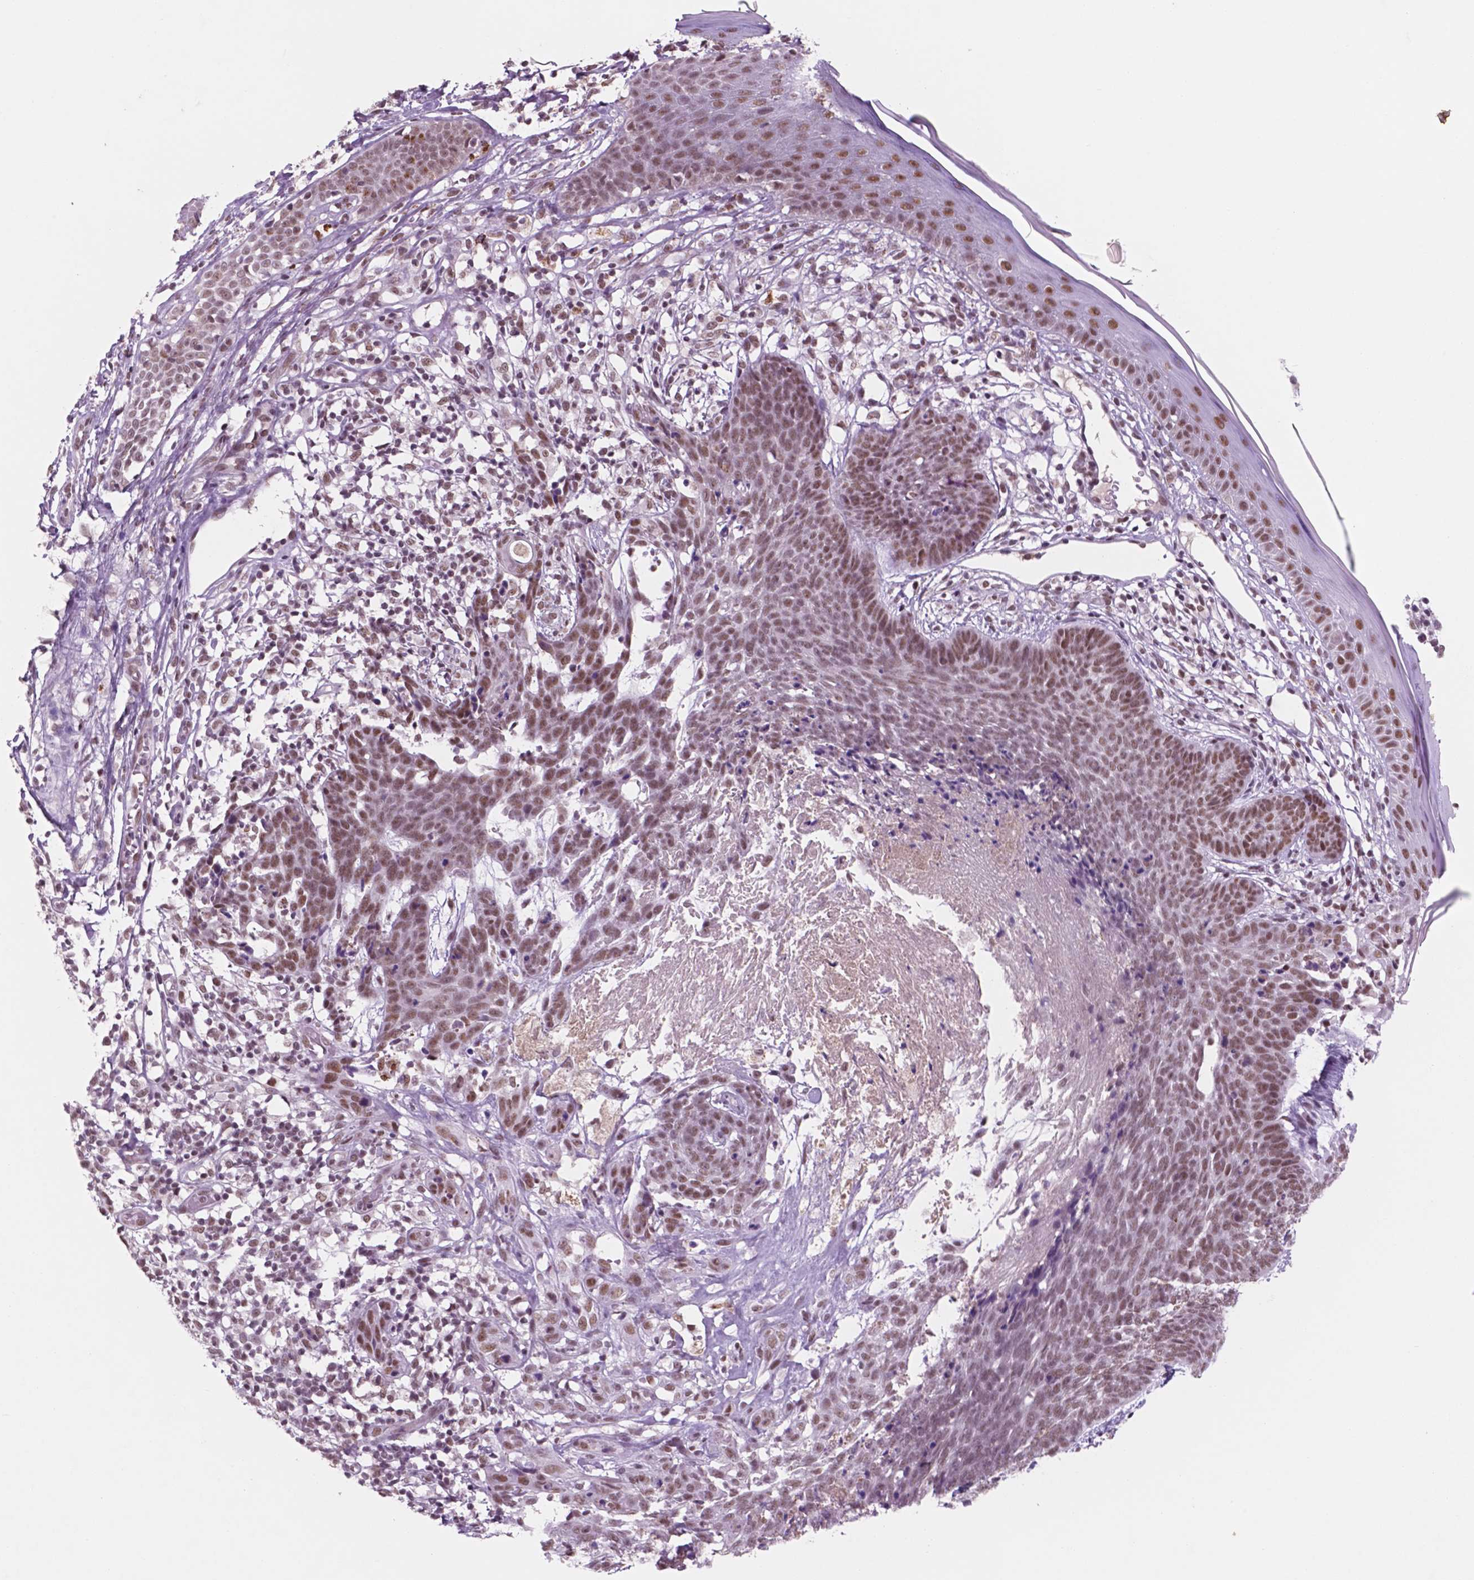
{"staining": {"intensity": "moderate", "quantity": ">75%", "location": "nuclear"}, "tissue": "skin cancer", "cell_type": "Tumor cells", "image_type": "cancer", "snomed": [{"axis": "morphology", "description": "Basal cell carcinoma"}, {"axis": "topography", "description": "Skin"}], "caption": "IHC of skin cancer (basal cell carcinoma) exhibits medium levels of moderate nuclear positivity in about >75% of tumor cells. The staining is performed using DAB brown chromogen to label protein expression. The nuclei are counter-stained blue using hematoxylin.", "gene": "CTR9", "patient": {"sex": "male", "age": 85}}